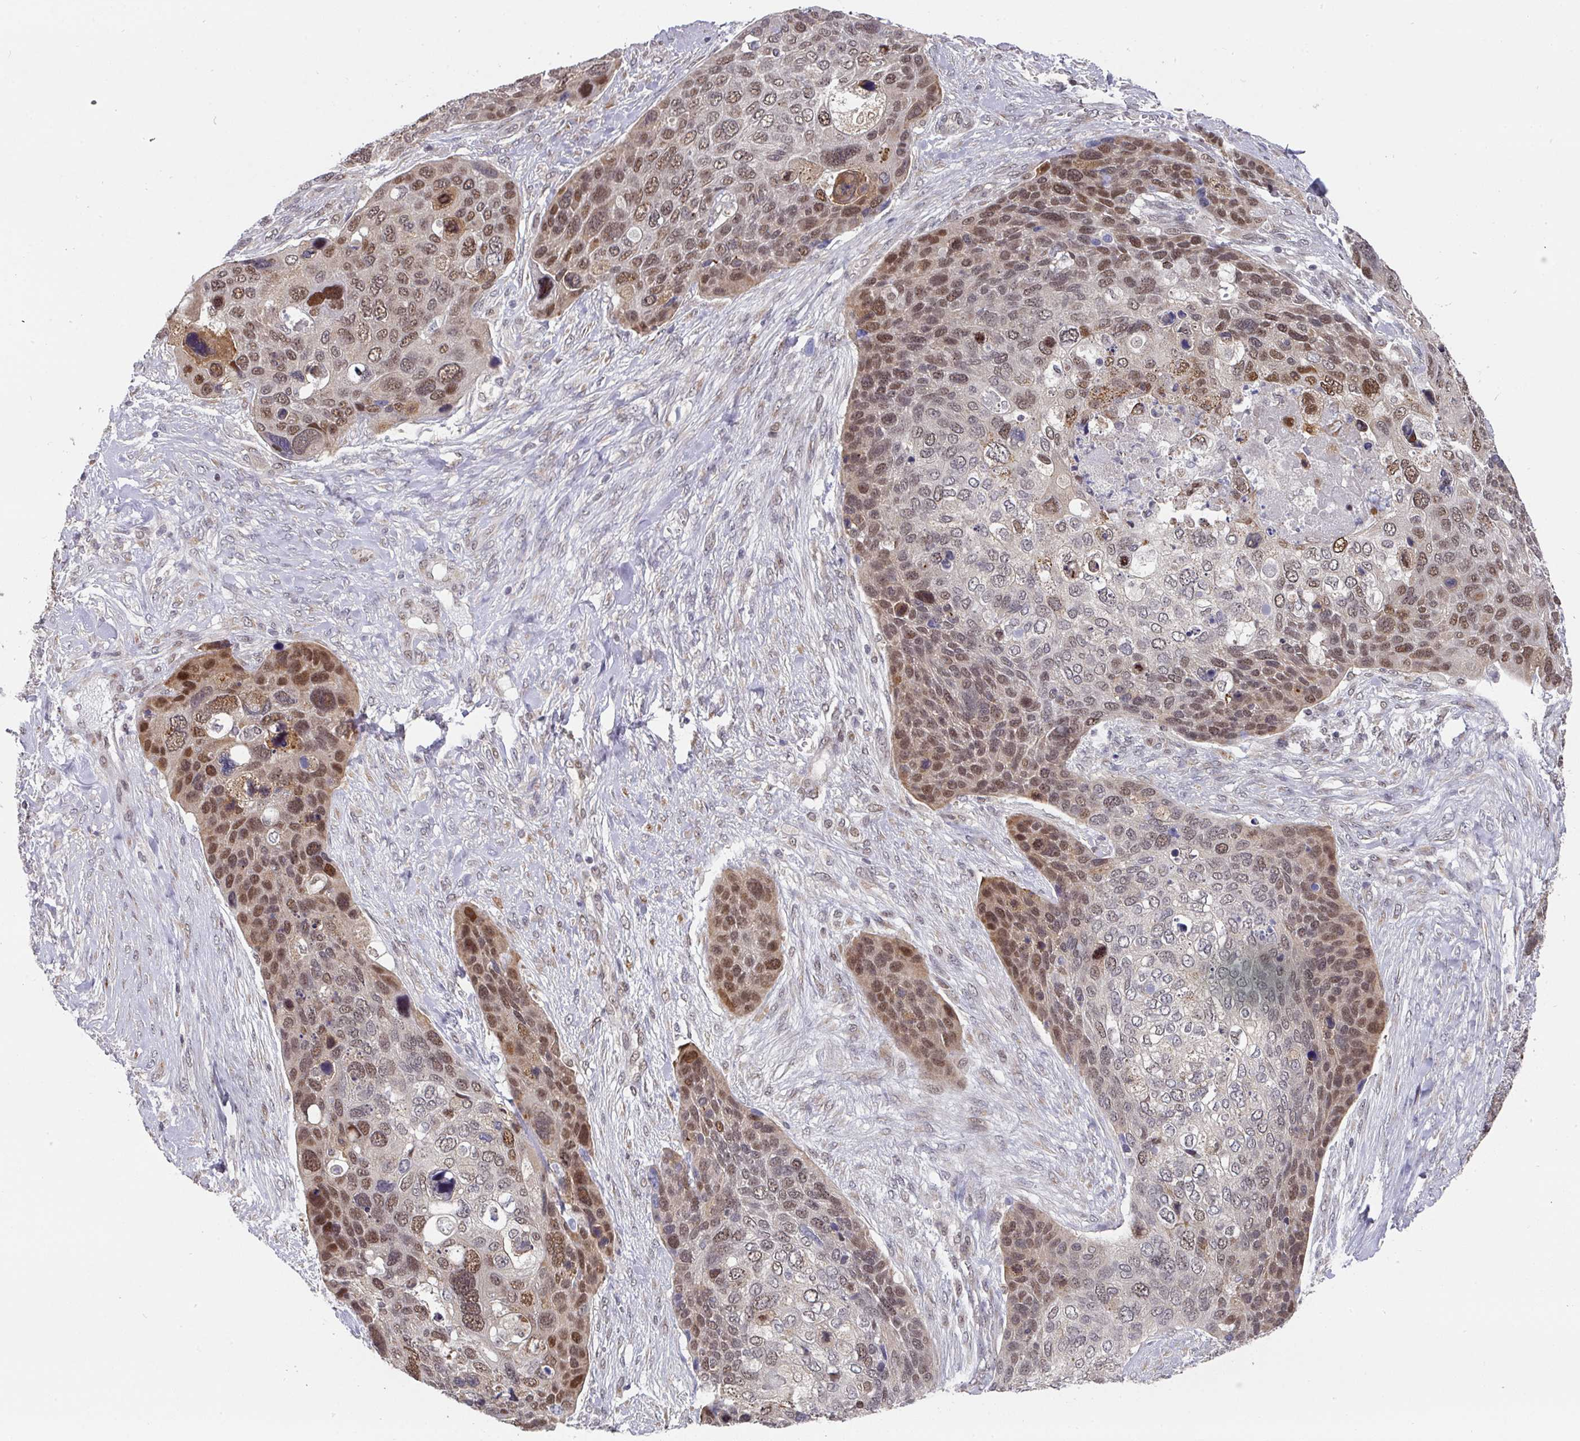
{"staining": {"intensity": "moderate", "quantity": "25%-75%", "location": "nuclear"}, "tissue": "skin cancer", "cell_type": "Tumor cells", "image_type": "cancer", "snomed": [{"axis": "morphology", "description": "Basal cell carcinoma"}, {"axis": "topography", "description": "Skin"}], "caption": "IHC micrograph of neoplastic tissue: human skin basal cell carcinoma stained using immunohistochemistry (IHC) reveals medium levels of moderate protein expression localized specifically in the nuclear of tumor cells, appearing as a nuclear brown color.", "gene": "C18orf25", "patient": {"sex": "female", "age": 74}}